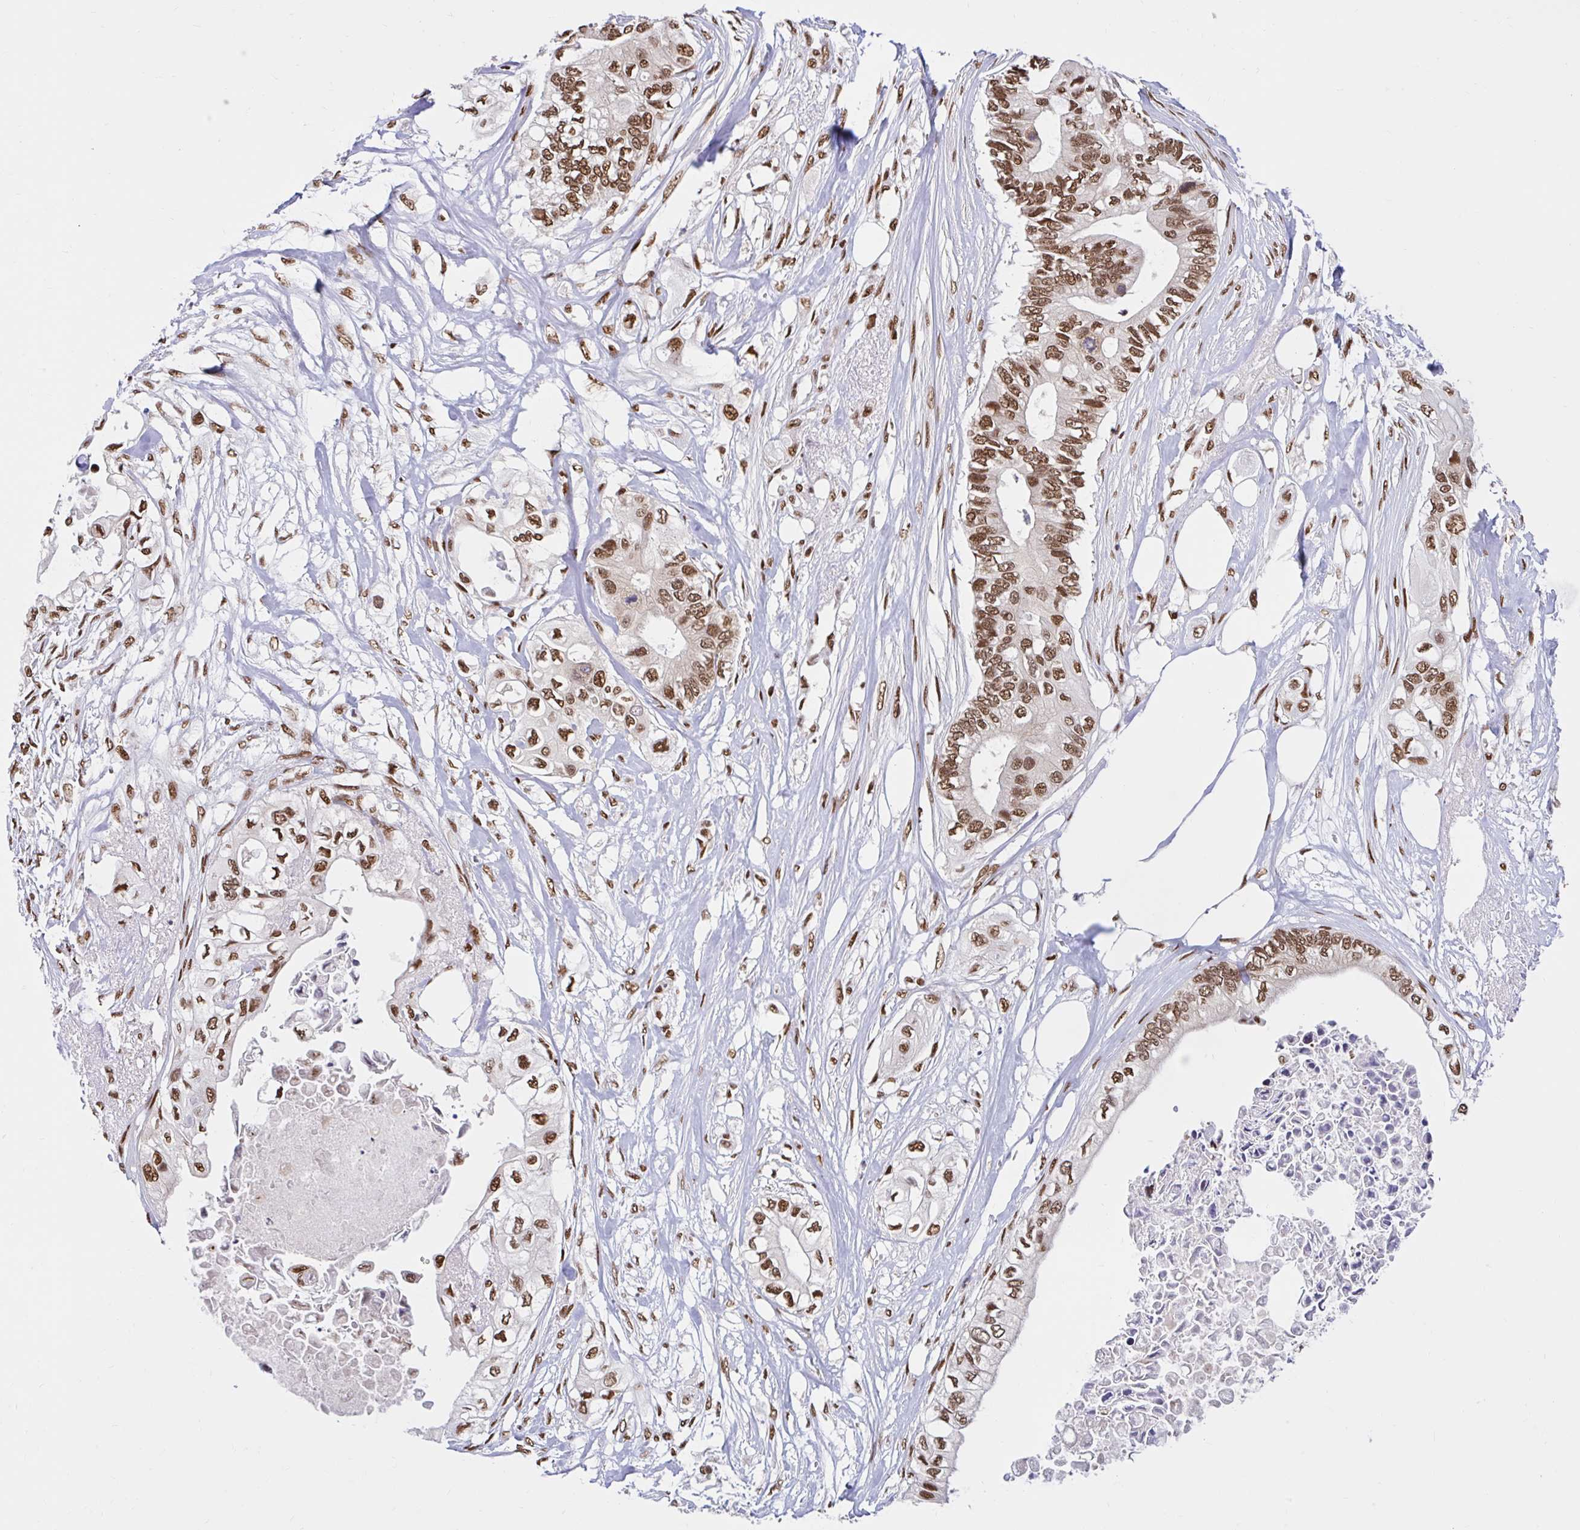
{"staining": {"intensity": "moderate", "quantity": ">75%", "location": "nuclear"}, "tissue": "pancreatic cancer", "cell_type": "Tumor cells", "image_type": "cancer", "snomed": [{"axis": "morphology", "description": "Adenocarcinoma, NOS"}, {"axis": "topography", "description": "Pancreas"}], "caption": "Pancreatic cancer (adenocarcinoma) stained with immunohistochemistry displays moderate nuclear staining in about >75% of tumor cells. (Stains: DAB in brown, nuclei in blue, Microscopy: brightfield microscopy at high magnification).", "gene": "ABCA9", "patient": {"sex": "female", "age": 63}}